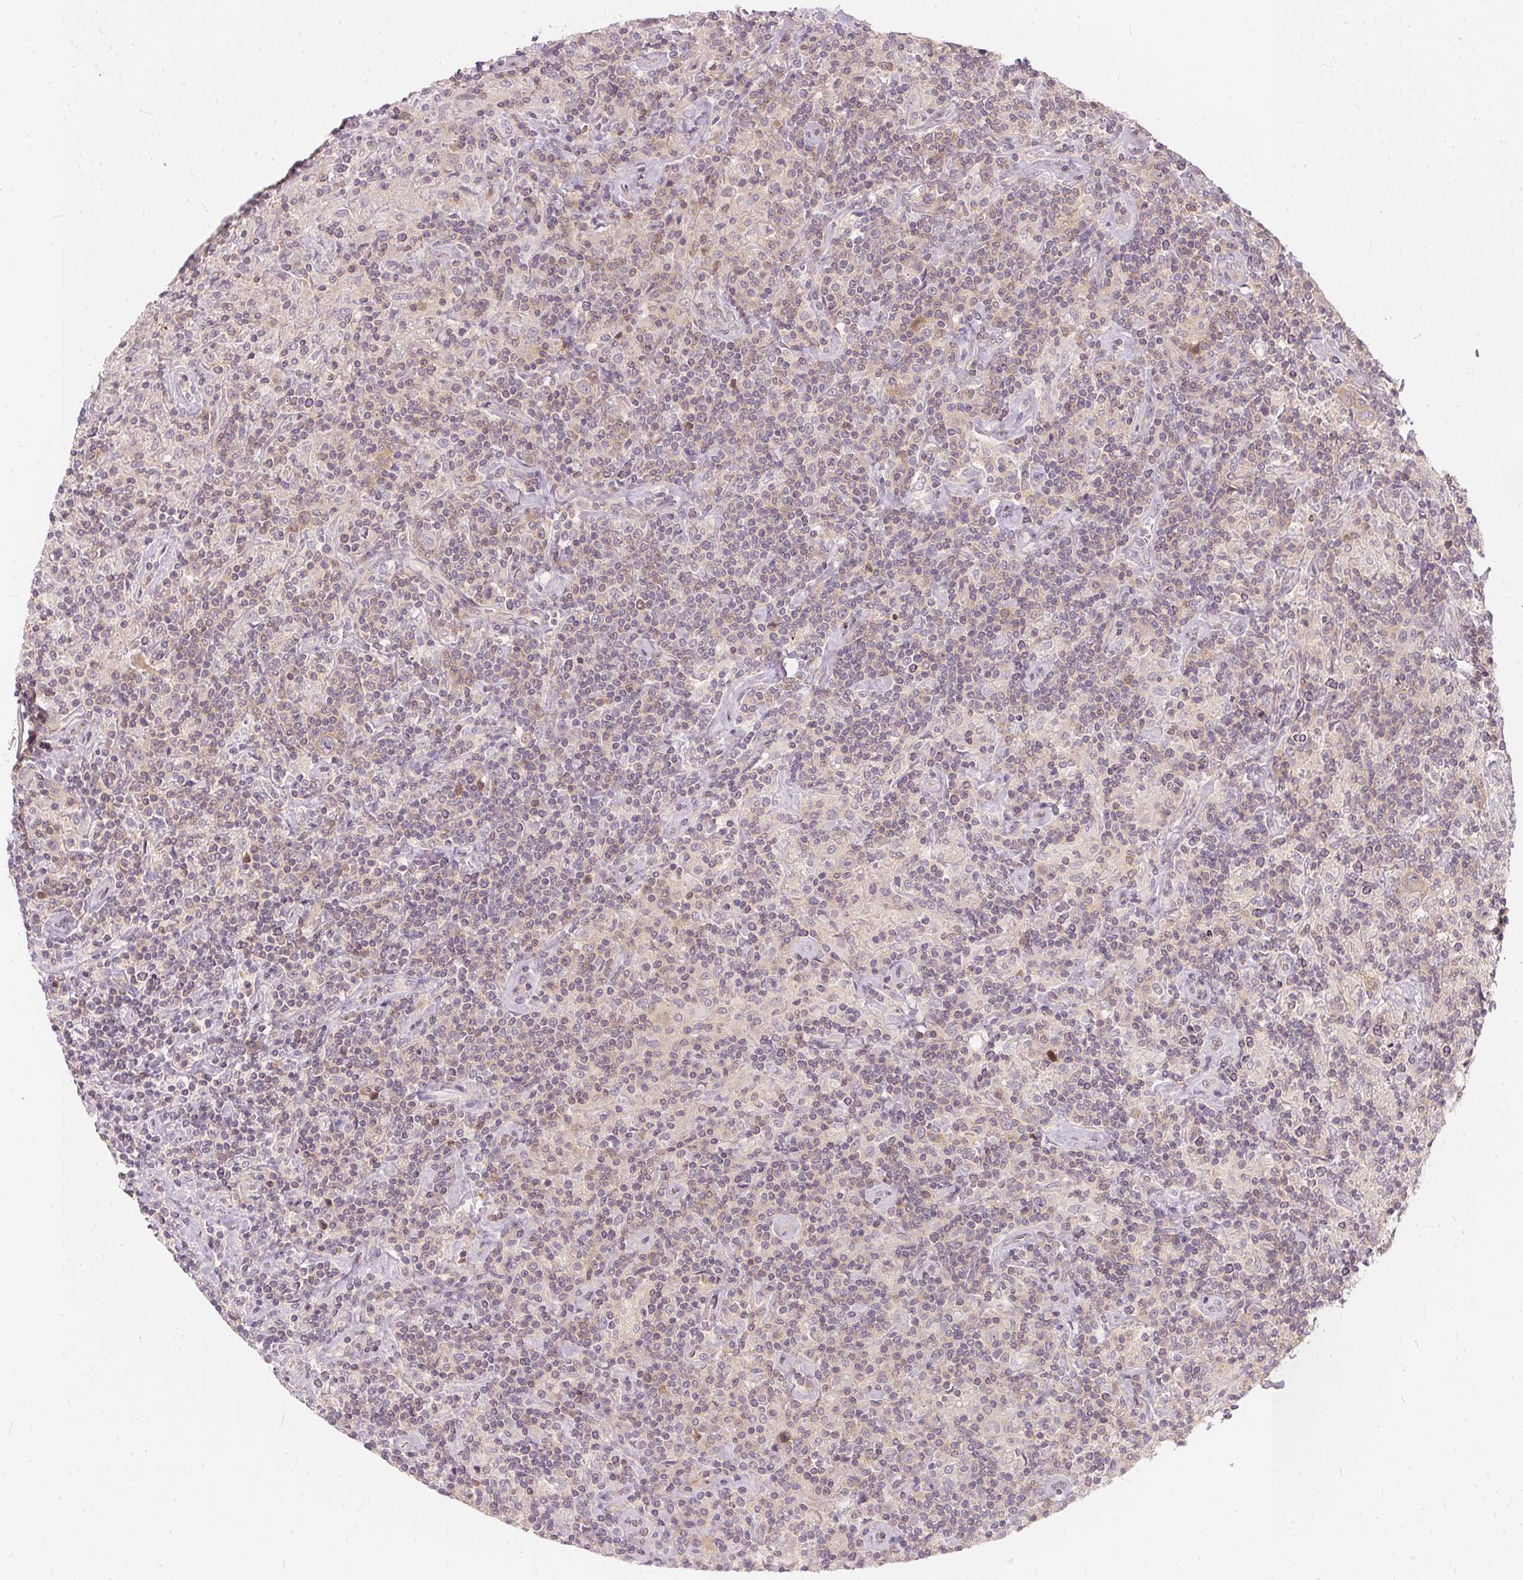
{"staining": {"intensity": "weak", "quantity": "<25%", "location": "cytoplasmic/membranous"}, "tissue": "lymphoma", "cell_type": "Tumor cells", "image_type": "cancer", "snomed": [{"axis": "morphology", "description": "Hodgkin's disease, NOS"}, {"axis": "topography", "description": "Lymph node"}], "caption": "High power microscopy photomicrograph of an immunohistochemistry histopathology image of Hodgkin's disease, revealing no significant staining in tumor cells. The staining is performed using DAB brown chromogen with nuclei counter-stained in using hematoxylin.", "gene": "BLMH", "patient": {"sex": "male", "age": 70}}